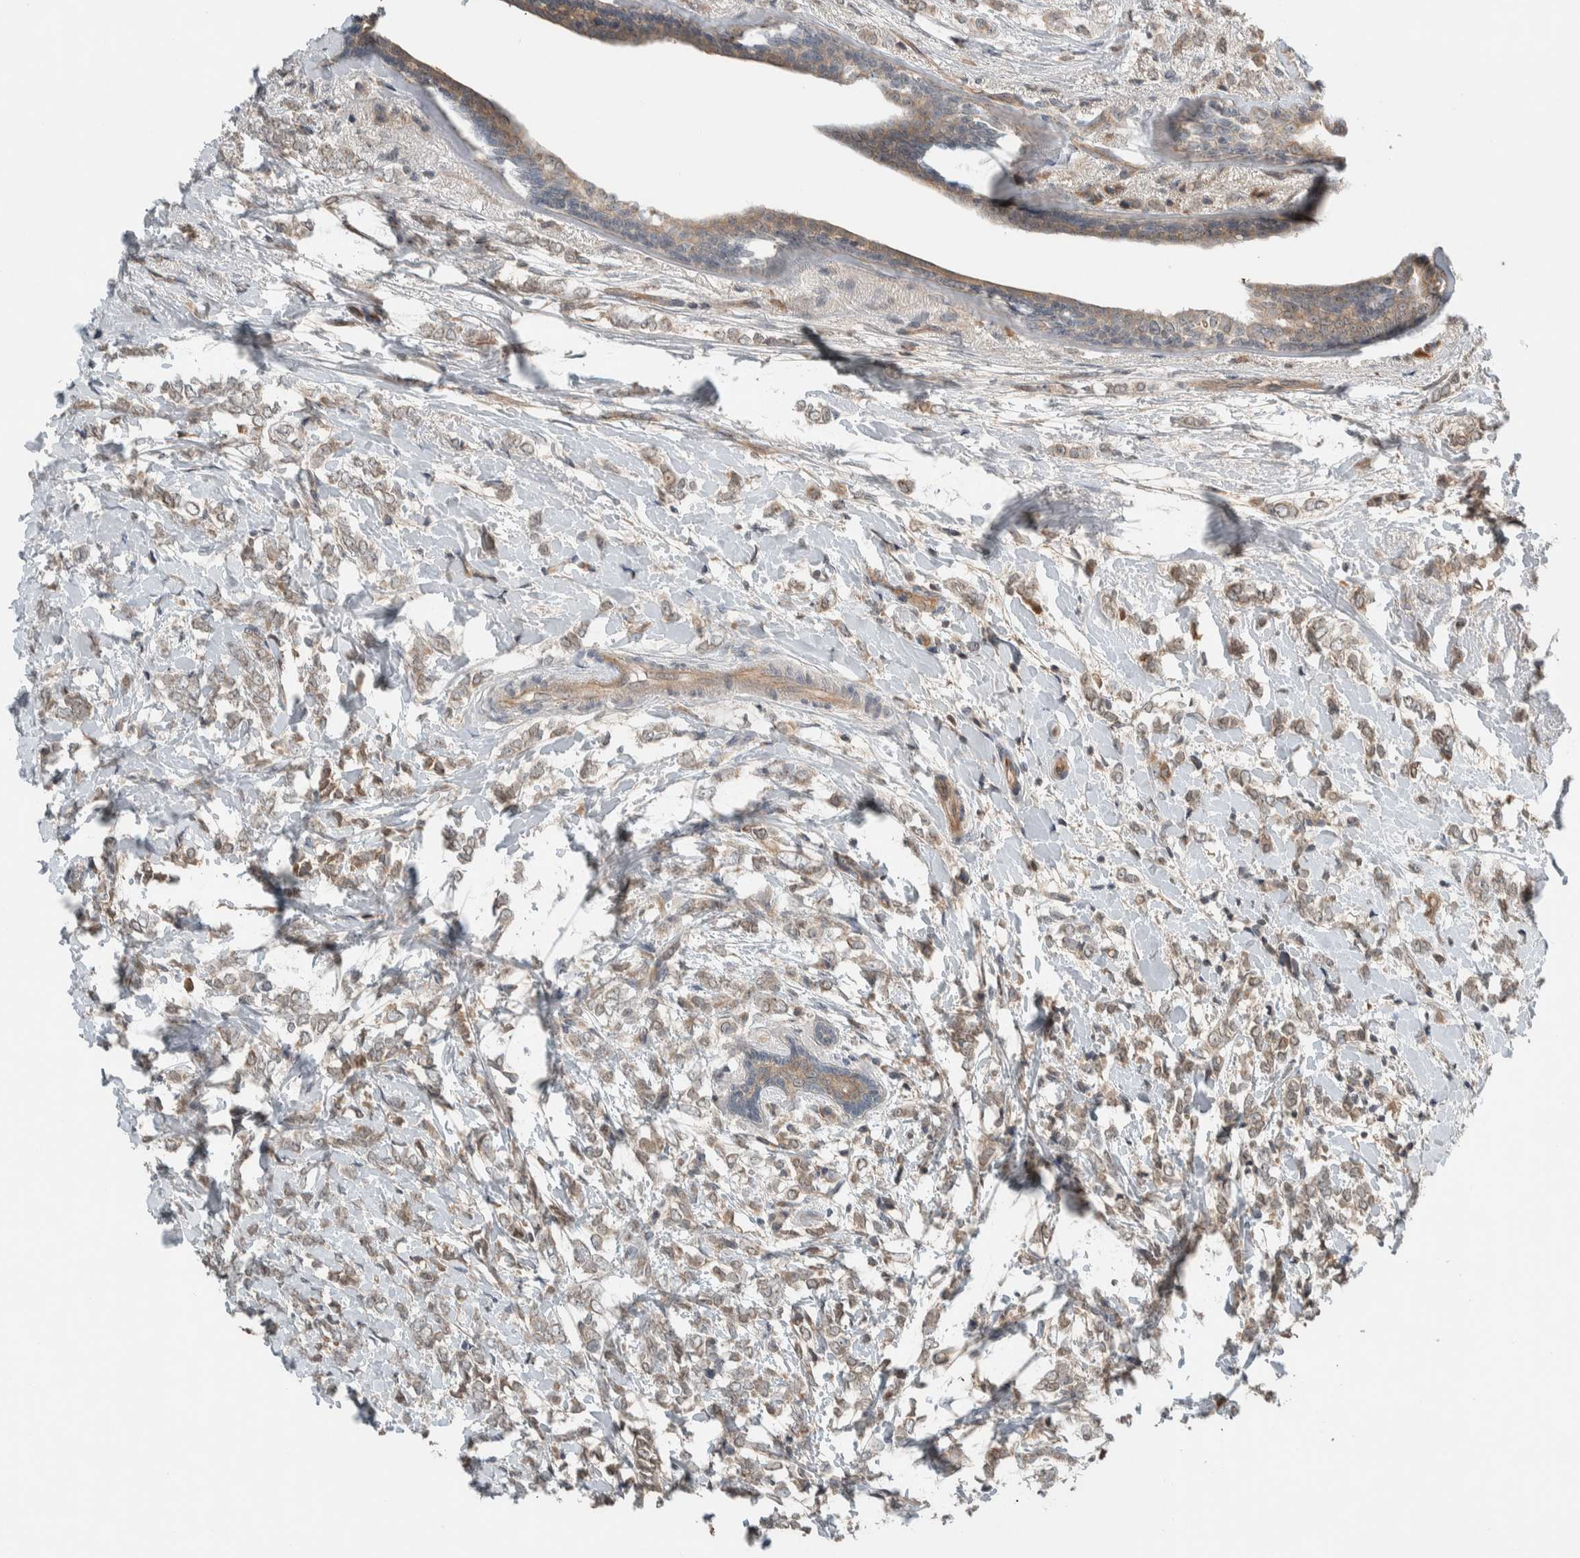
{"staining": {"intensity": "weak", "quantity": ">75%", "location": "cytoplasmic/membranous"}, "tissue": "breast cancer", "cell_type": "Tumor cells", "image_type": "cancer", "snomed": [{"axis": "morphology", "description": "Normal tissue, NOS"}, {"axis": "morphology", "description": "Lobular carcinoma"}, {"axis": "topography", "description": "Breast"}], "caption": "An immunohistochemistry image of tumor tissue is shown. Protein staining in brown labels weak cytoplasmic/membranous positivity in lobular carcinoma (breast) within tumor cells.", "gene": "ARMC7", "patient": {"sex": "female", "age": 47}}